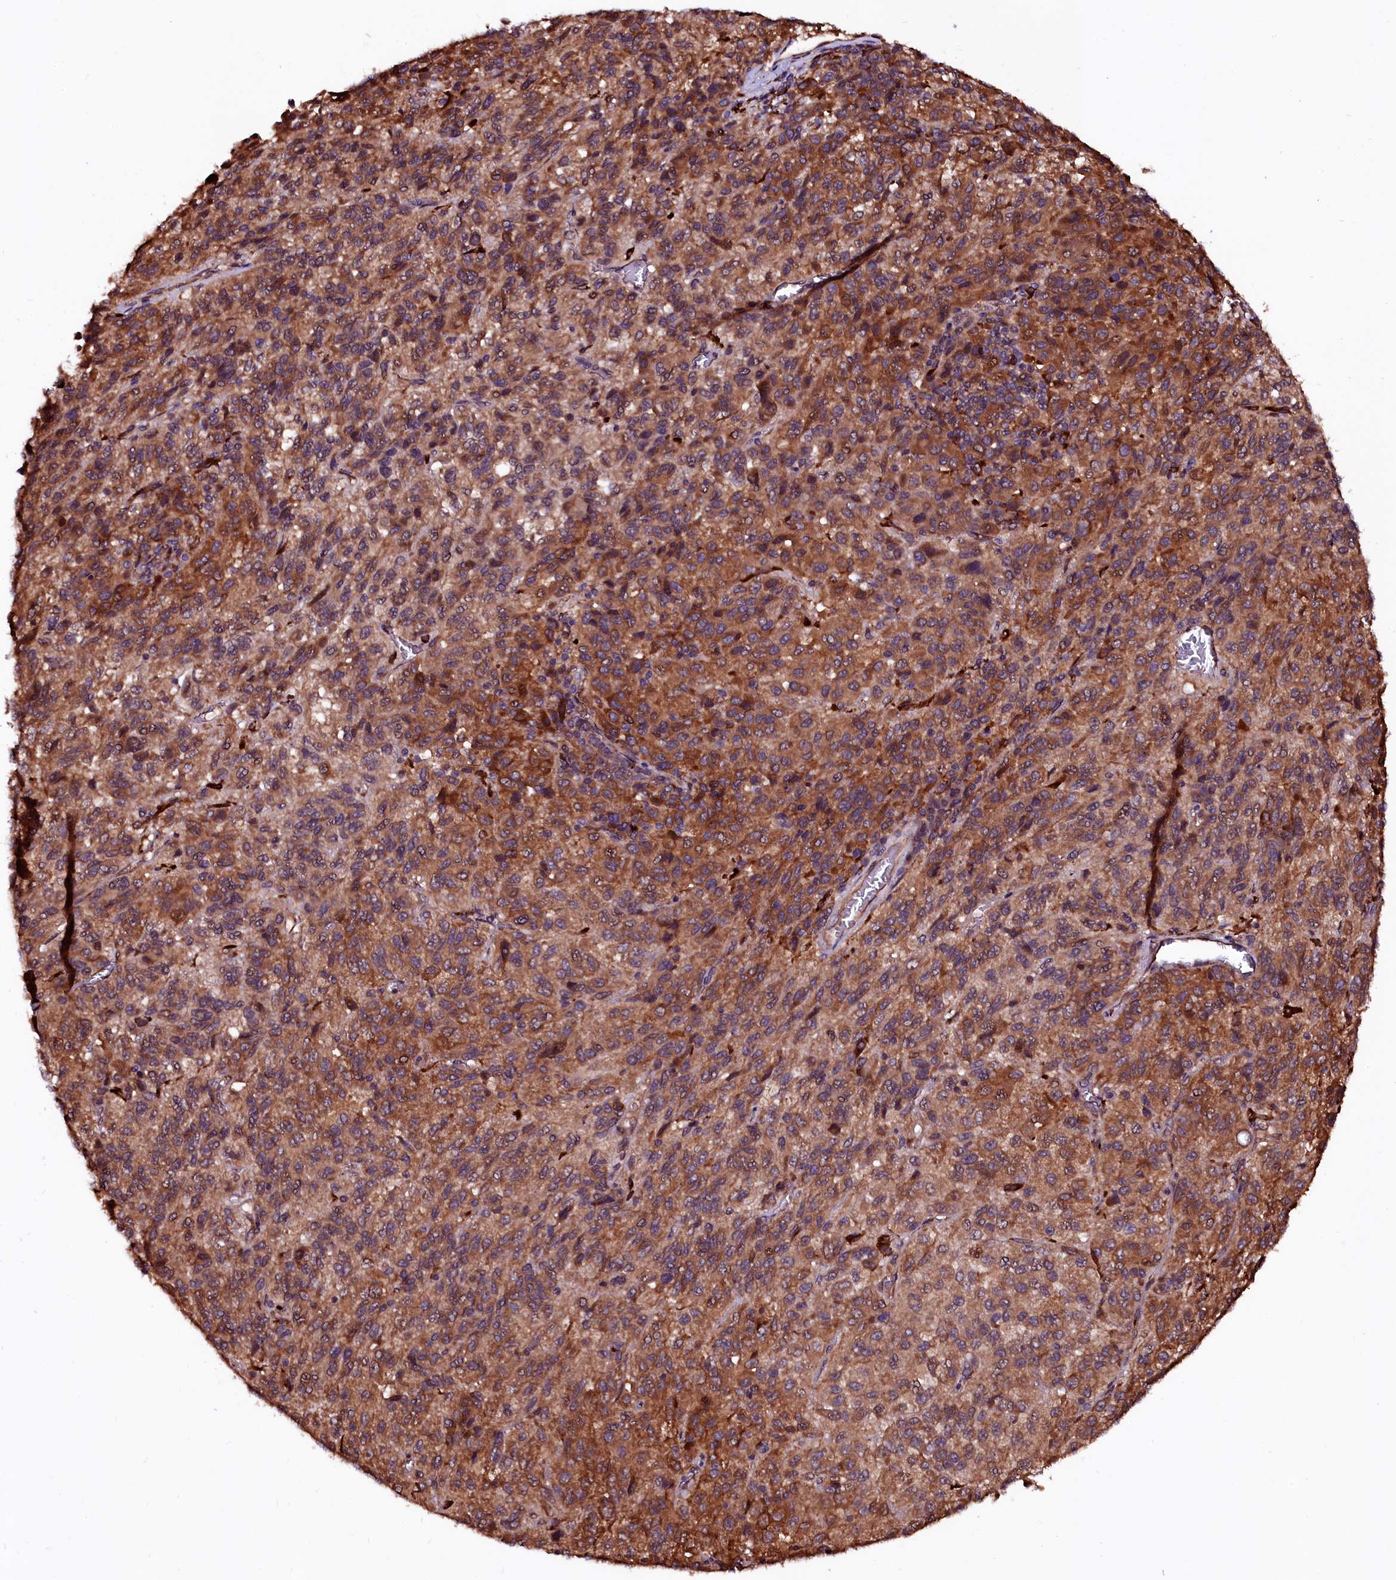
{"staining": {"intensity": "strong", "quantity": ">75%", "location": "cytoplasmic/membranous"}, "tissue": "melanoma", "cell_type": "Tumor cells", "image_type": "cancer", "snomed": [{"axis": "morphology", "description": "Malignant melanoma, Metastatic site"}, {"axis": "topography", "description": "Lung"}], "caption": "Protein analysis of melanoma tissue shows strong cytoplasmic/membranous positivity in approximately >75% of tumor cells.", "gene": "N4BP1", "patient": {"sex": "male", "age": 64}}